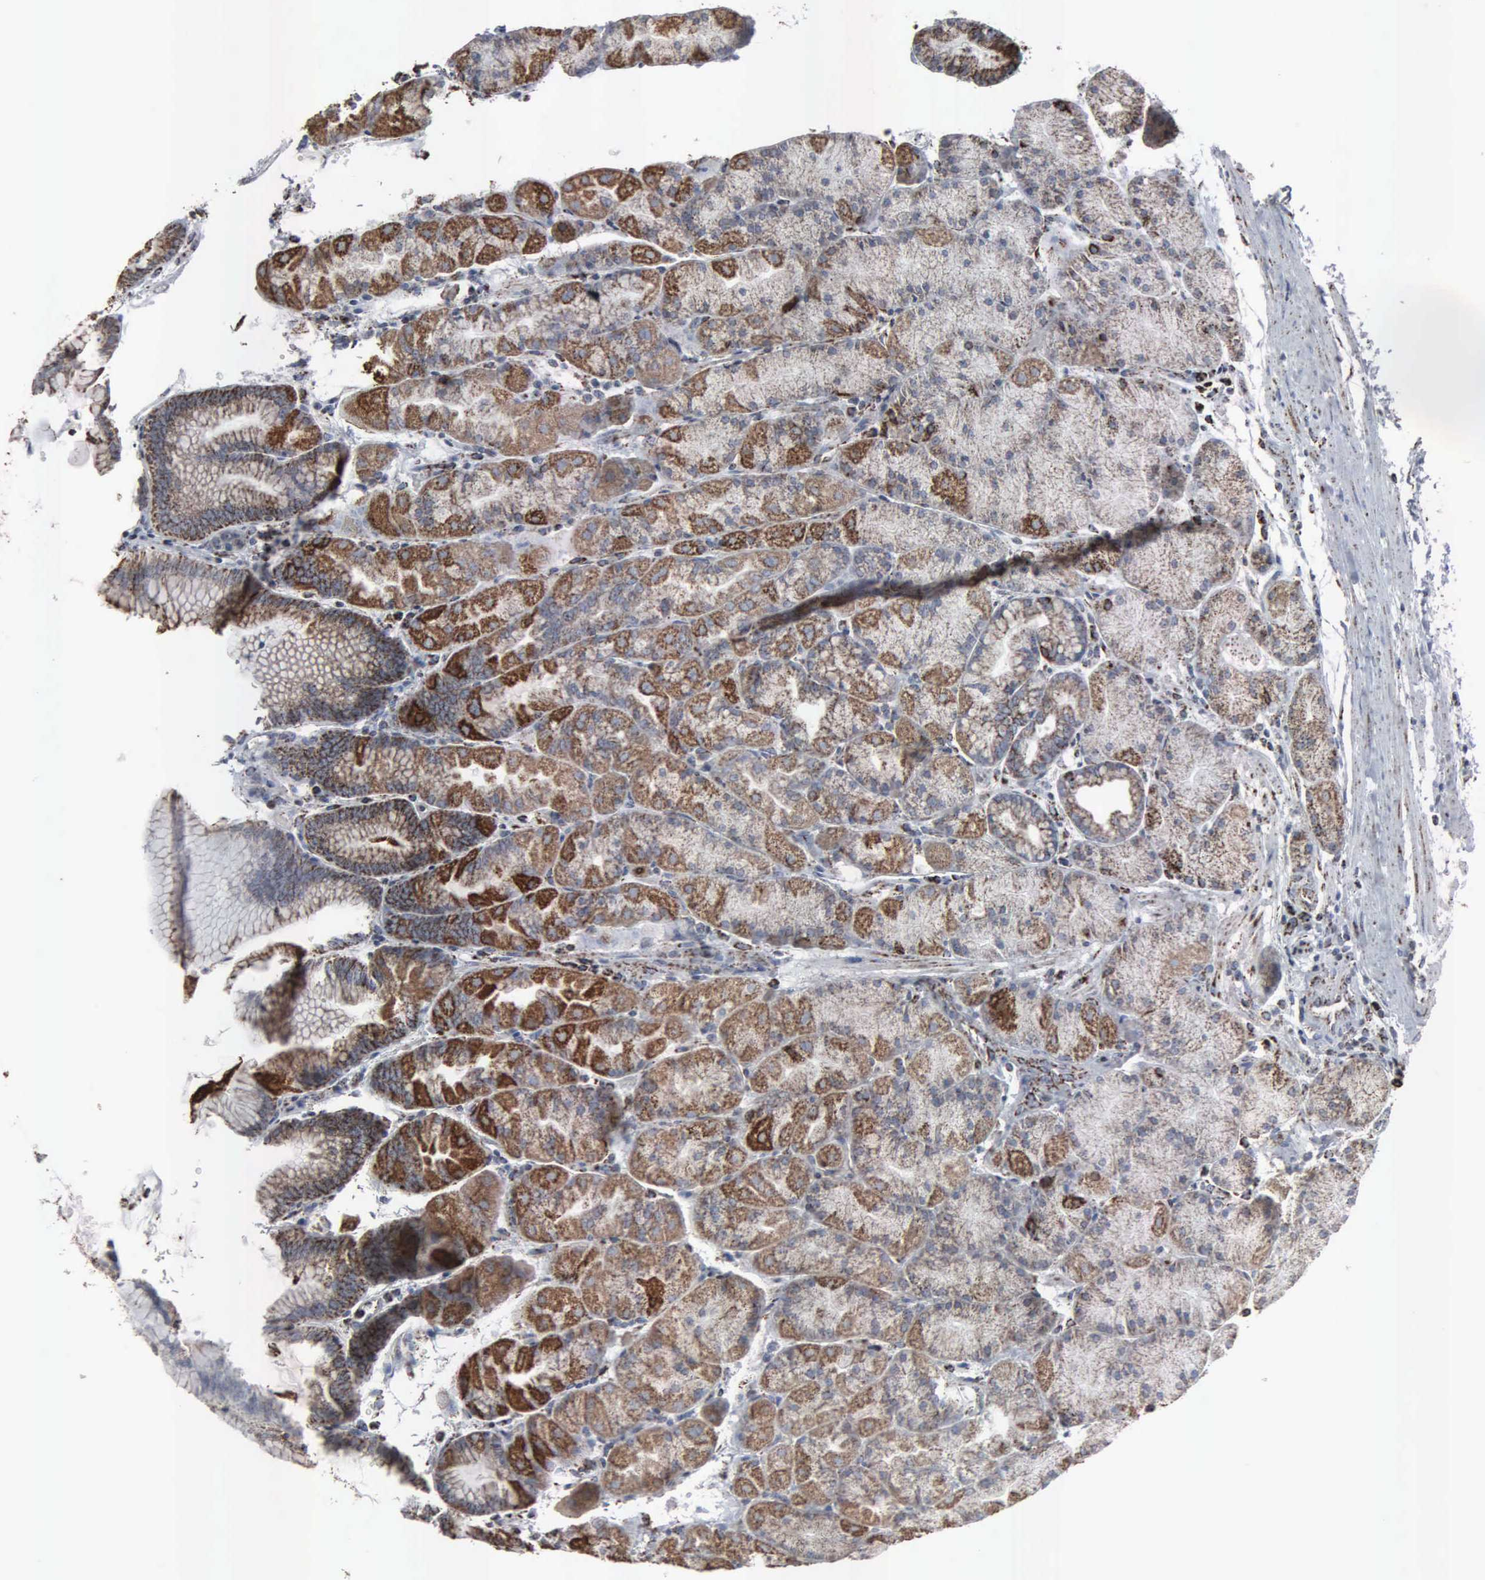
{"staining": {"intensity": "strong", "quantity": "25%-75%", "location": "cytoplasmic/membranous"}, "tissue": "stomach", "cell_type": "Glandular cells", "image_type": "normal", "snomed": [{"axis": "morphology", "description": "Normal tissue, NOS"}, {"axis": "topography", "description": "Stomach, upper"}], "caption": "High-power microscopy captured an IHC image of benign stomach, revealing strong cytoplasmic/membranous positivity in about 25%-75% of glandular cells. Using DAB (brown) and hematoxylin (blue) stains, captured at high magnification using brightfield microscopy.", "gene": "HSPA9", "patient": {"sex": "male", "age": 57}}